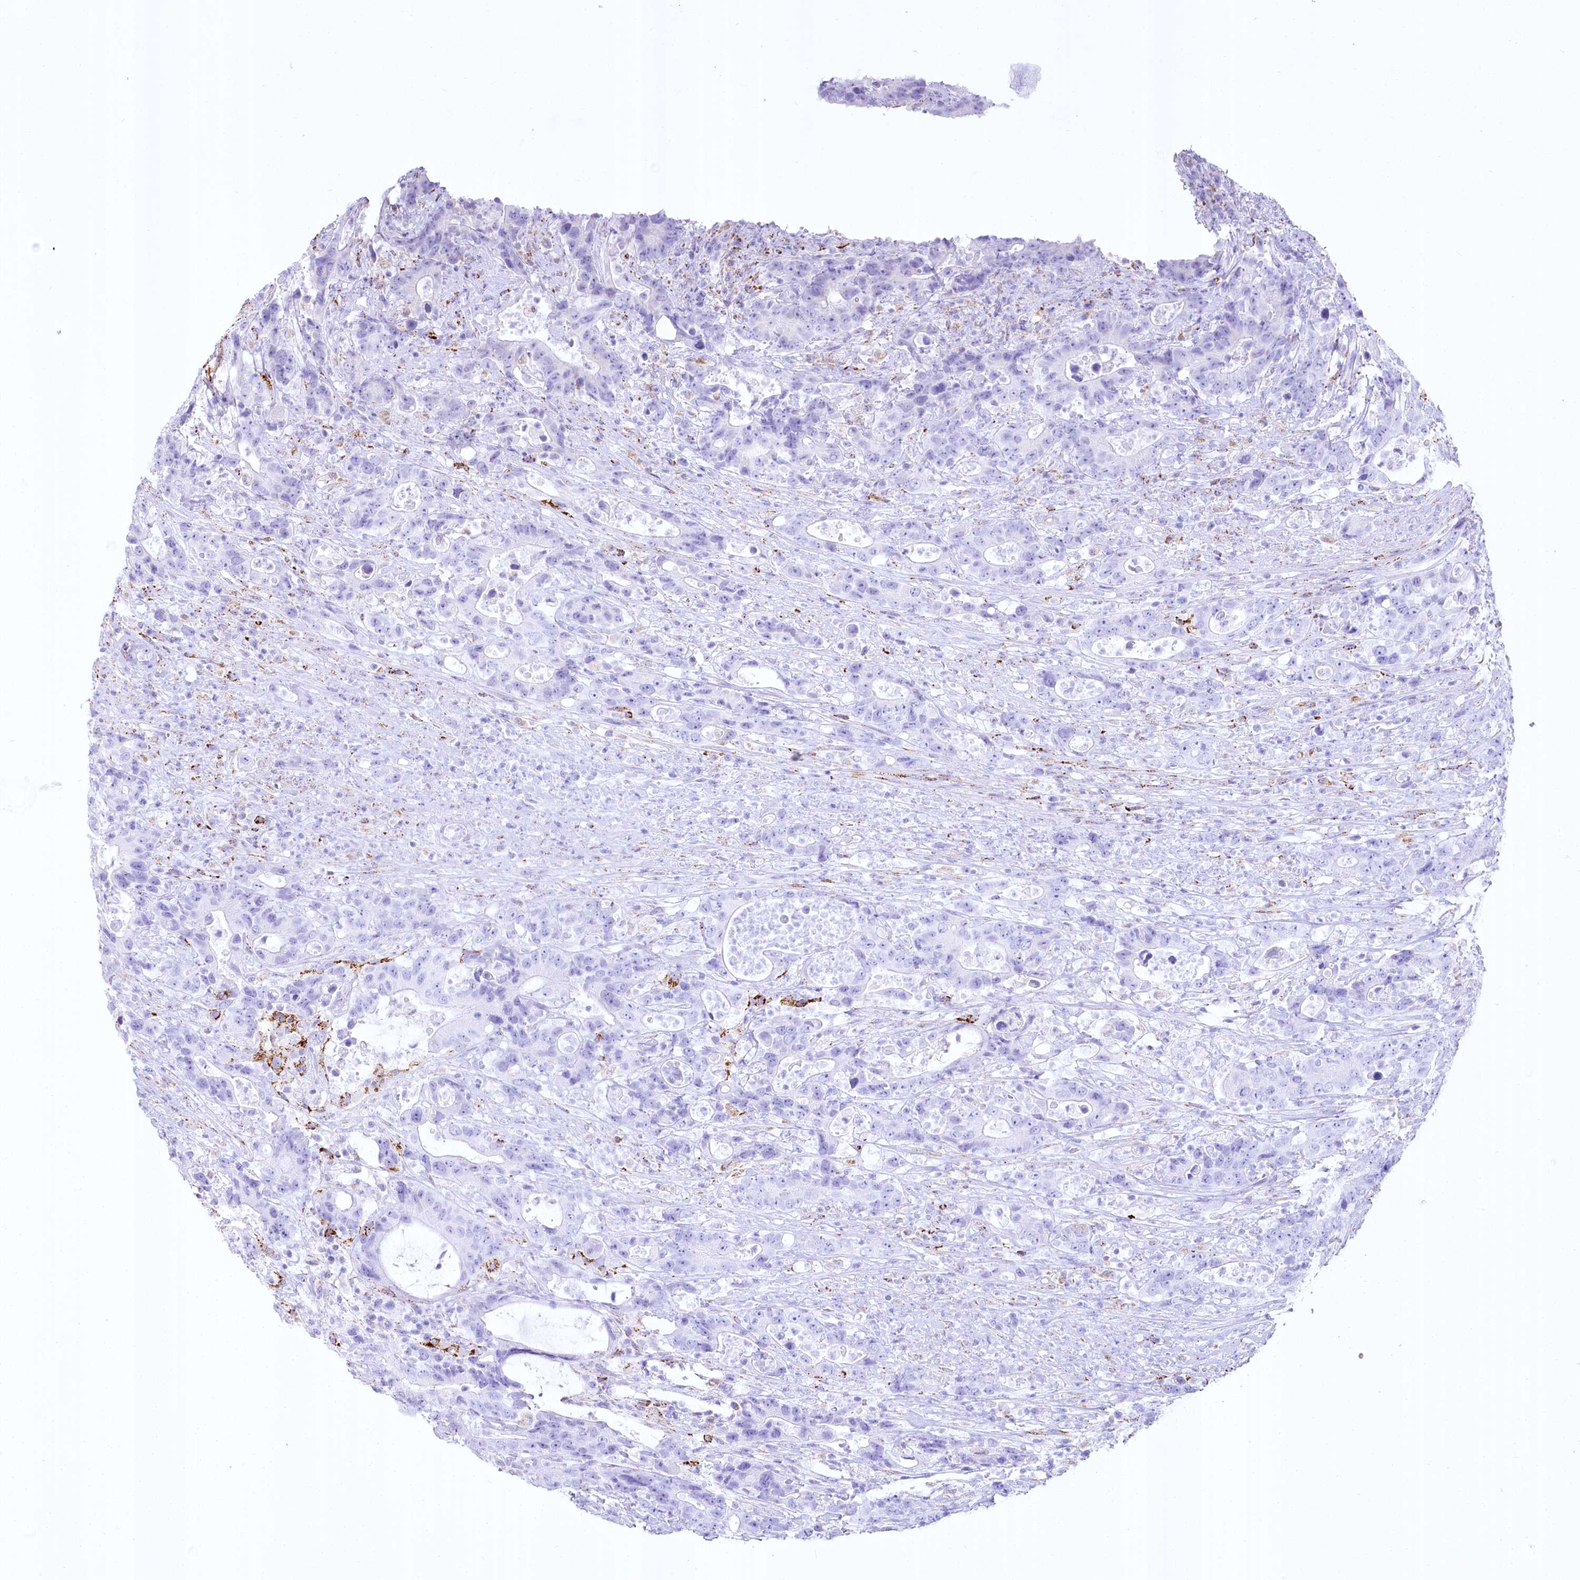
{"staining": {"intensity": "negative", "quantity": "none", "location": "none"}, "tissue": "colorectal cancer", "cell_type": "Tumor cells", "image_type": "cancer", "snomed": [{"axis": "morphology", "description": "Adenocarcinoma, NOS"}, {"axis": "topography", "description": "Colon"}], "caption": "This is an immunohistochemistry micrograph of colorectal adenocarcinoma. There is no expression in tumor cells.", "gene": "CEP164", "patient": {"sex": "female", "age": 75}}